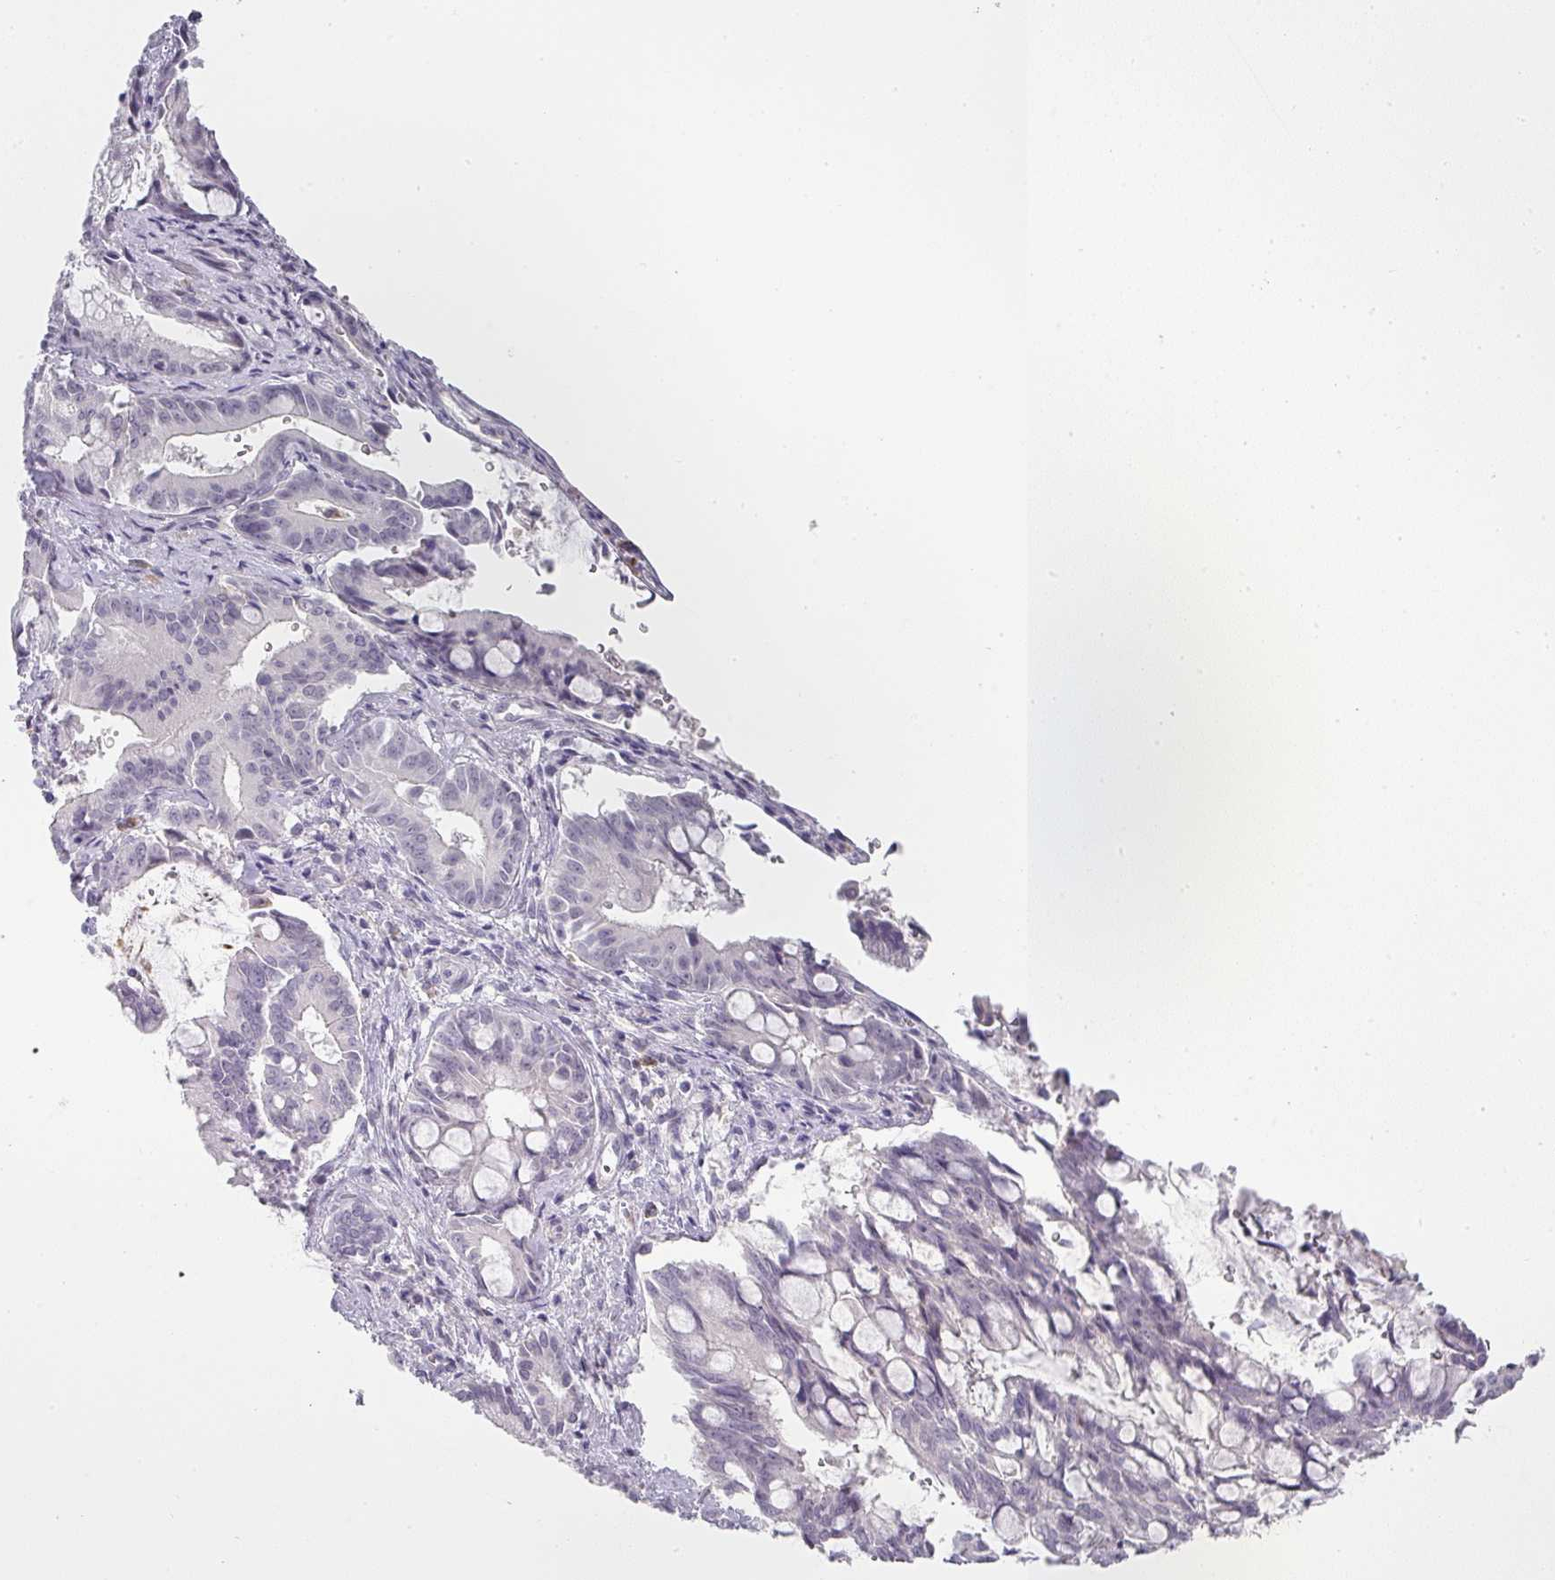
{"staining": {"intensity": "negative", "quantity": "none", "location": "none"}, "tissue": "pancreatic cancer", "cell_type": "Tumor cells", "image_type": "cancer", "snomed": [{"axis": "morphology", "description": "Adenocarcinoma, NOS"}, {"axis": "topography", "description": "Pancreas"}], "caption": "Tumor cells show no significant protein expression in pancreatic cancer (adenocarcinoma). (Immunohistochemistry (ihc), brightfield microscopy, high magnification).", "gene": "BTLA", "patient": {"sex": "male", "age": 68}}